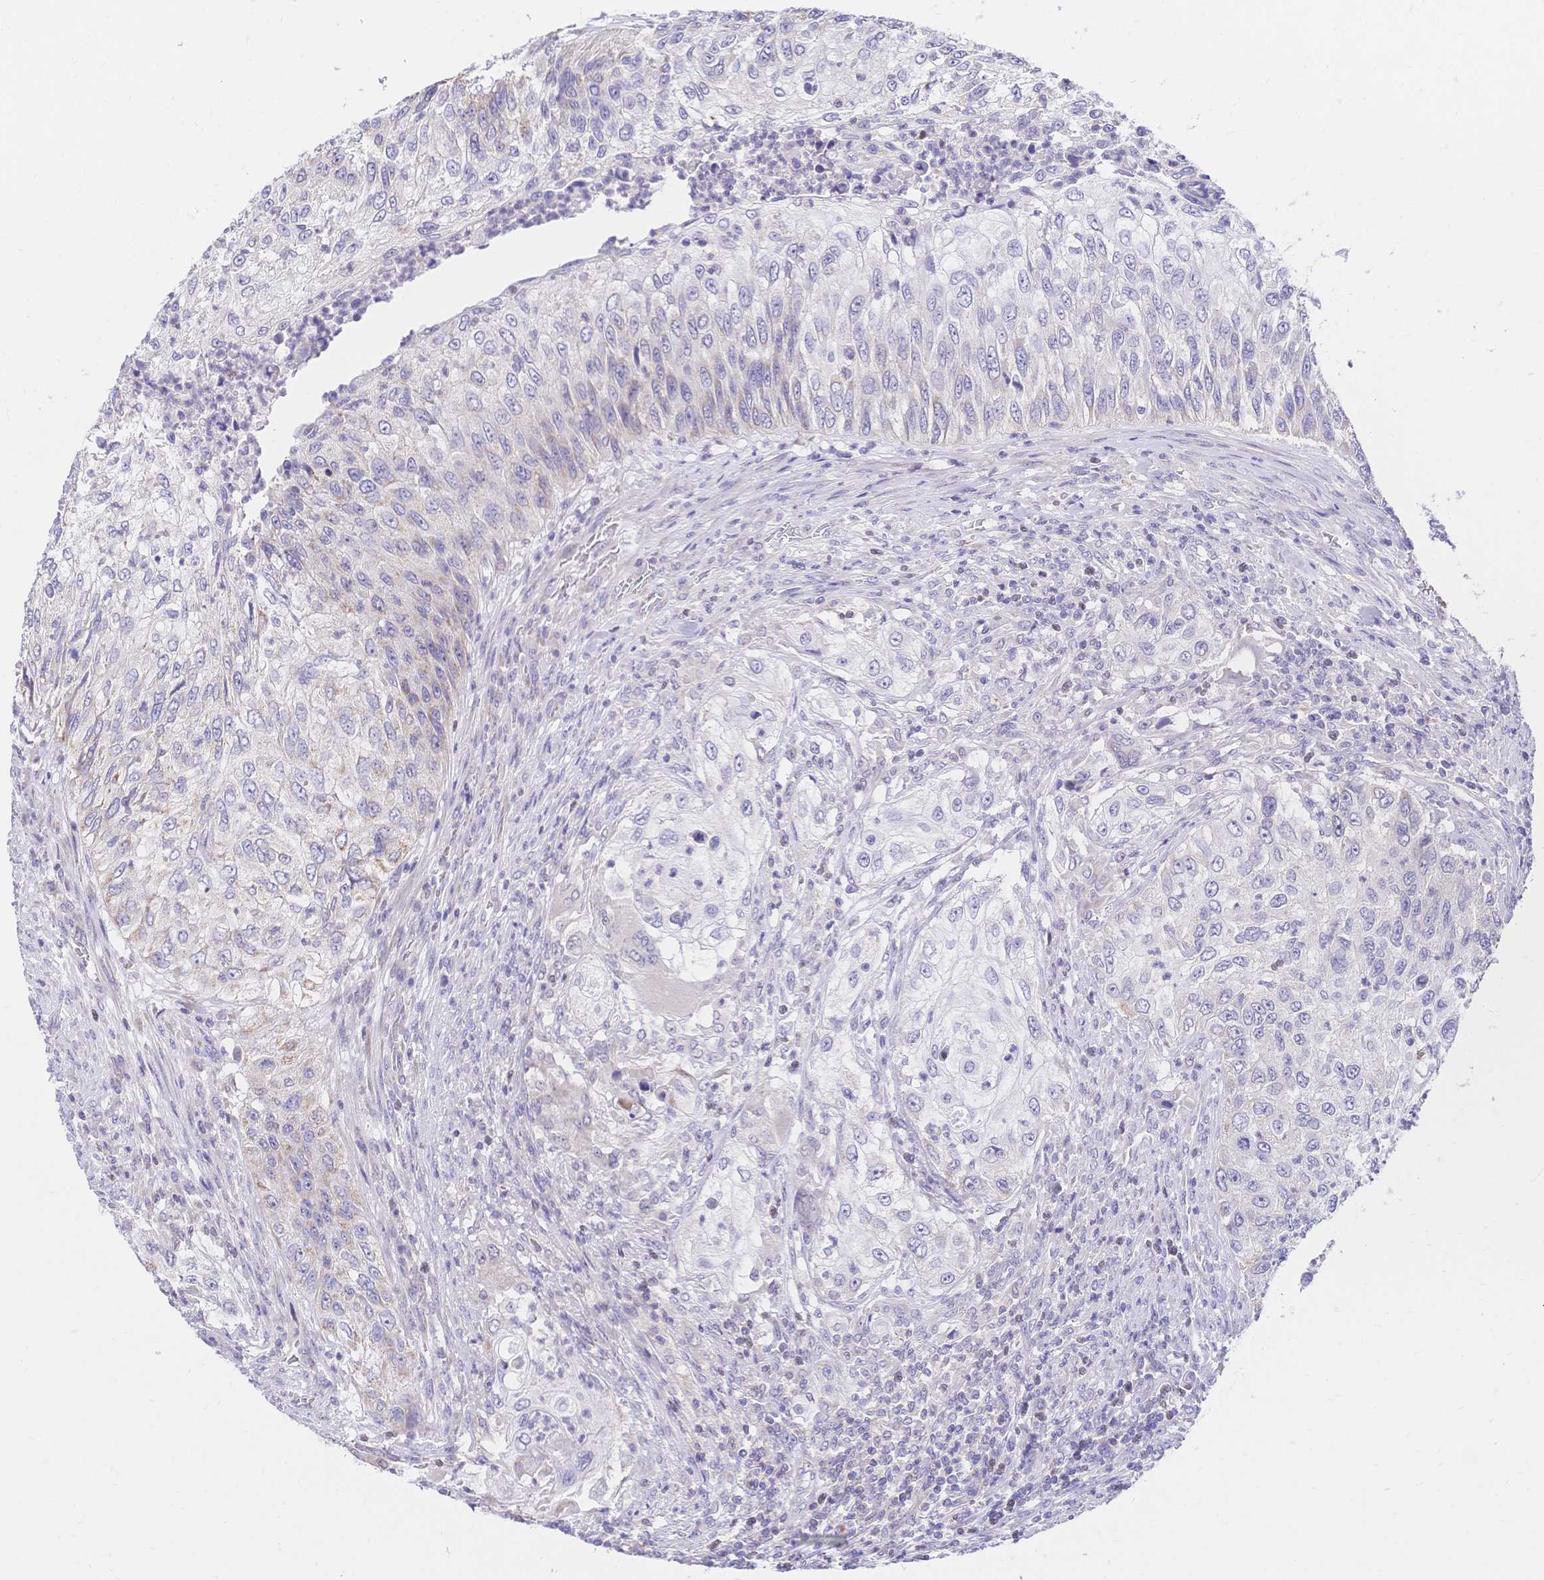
{"staining": {"intensity": "negative", "quantity": "none", "location": "none"}, "tissue": "urothelial cancer", "cell_type": "Tumor cells", "image_type": "cancer", "snomed": [{"axis": "morphology", "description": "Urothelial carcinoma, High grade"}, {"axis": "topography", "description": "Urinary bladder"}], "caption": "Immunohistochemical staining of urothelial cancer demonstrates no significant expression in tumor cells.", "gene": "CLEC18B", "patient": {"sex": "female", "age": 60}}